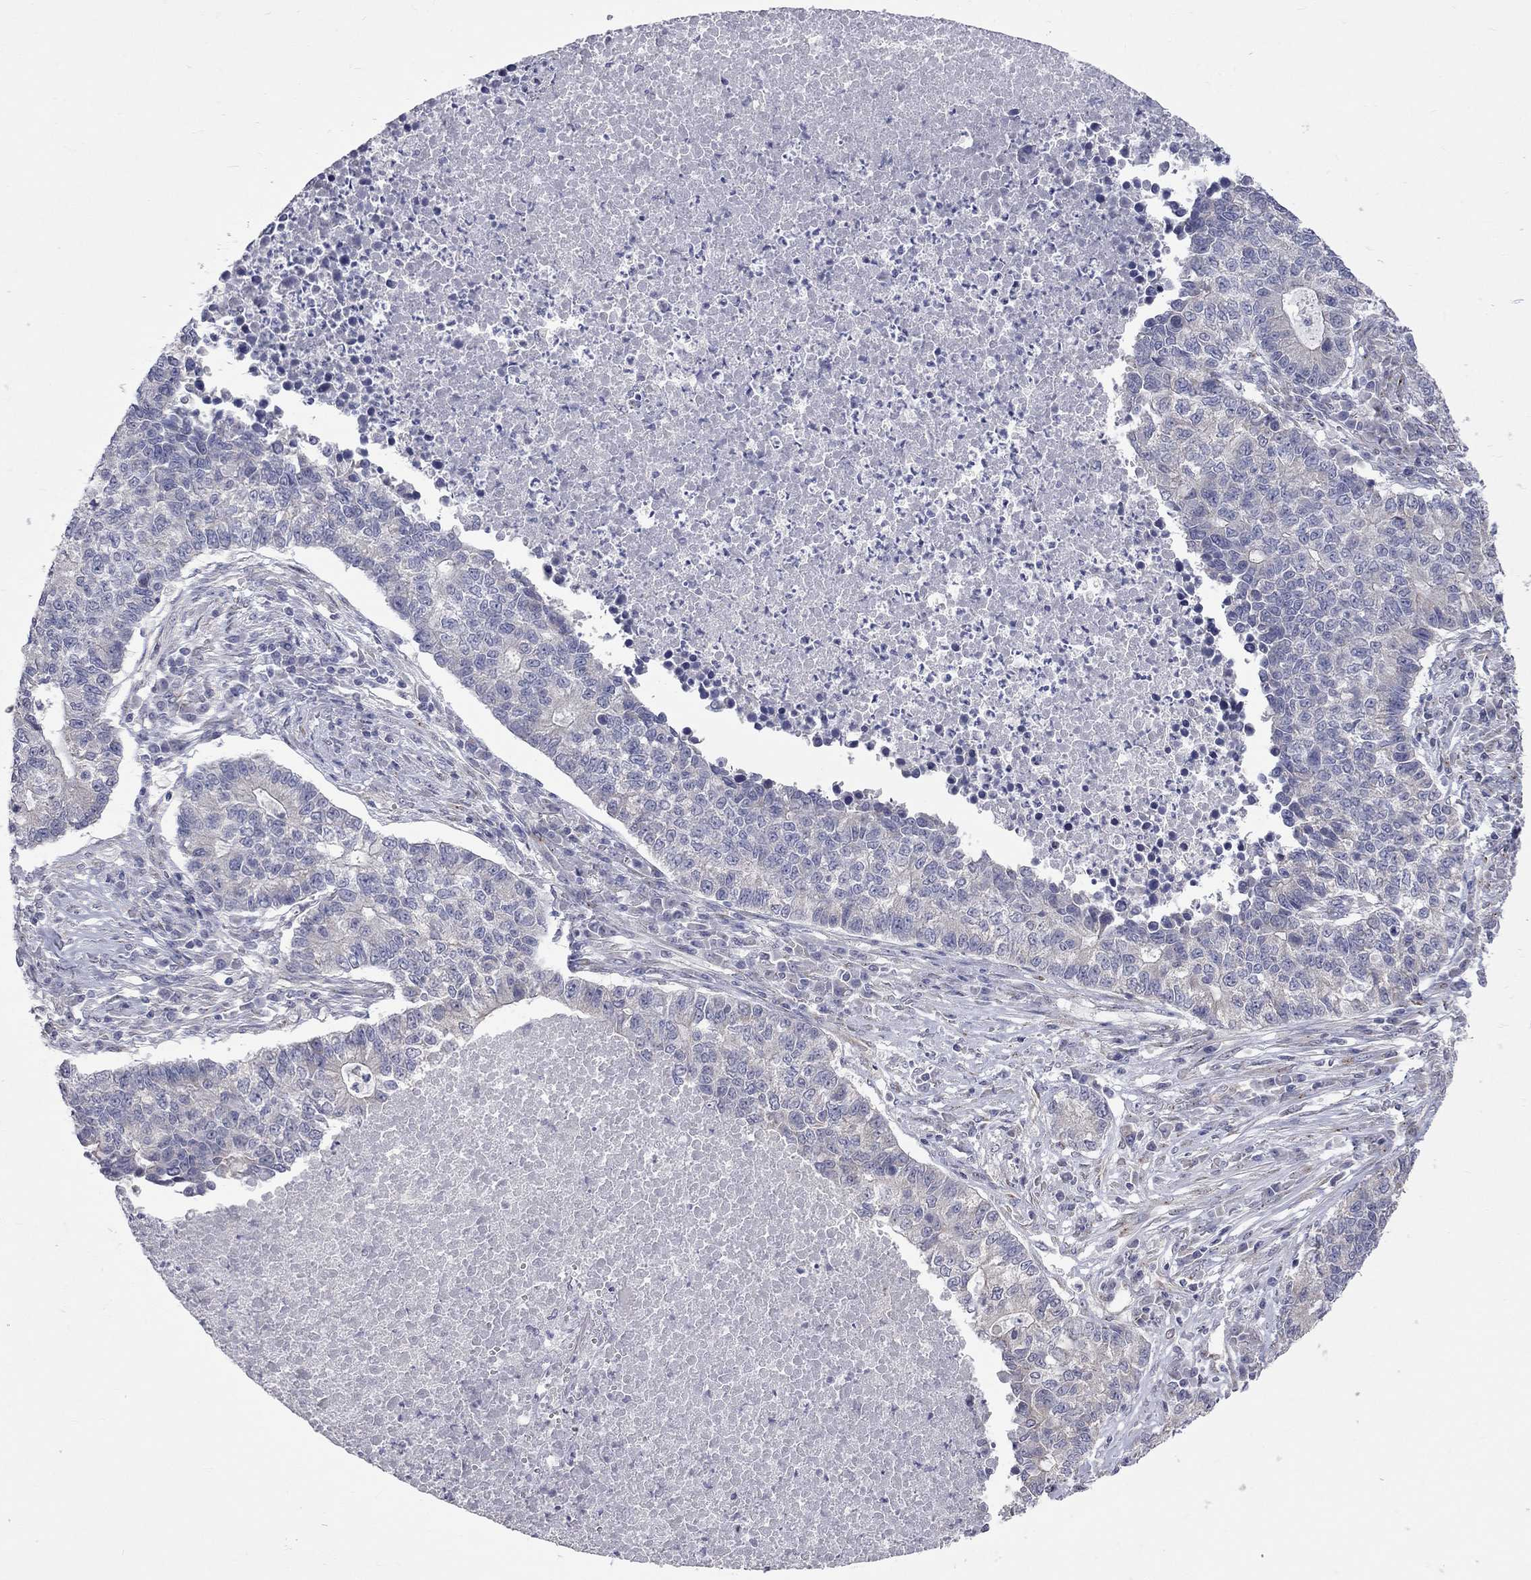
{"staining": {"intensity": "negative", "quantity": "none", "location": "none"}, "tissue": "lung cancer", "cell_type": "Tumor cells", "image_type": "cancer", "snomed": [{"axis": "morphology", "description": "Adenocarcinoma, NOS"}, {"axis": "topography", "description": "Lung"}], "caption": "This is an immunohistochemistry histopathology image of lung cancer. There is no expression in tumor cells.", "gene": "OPRK1", "patient": {"sex": "male", "age": 57}}